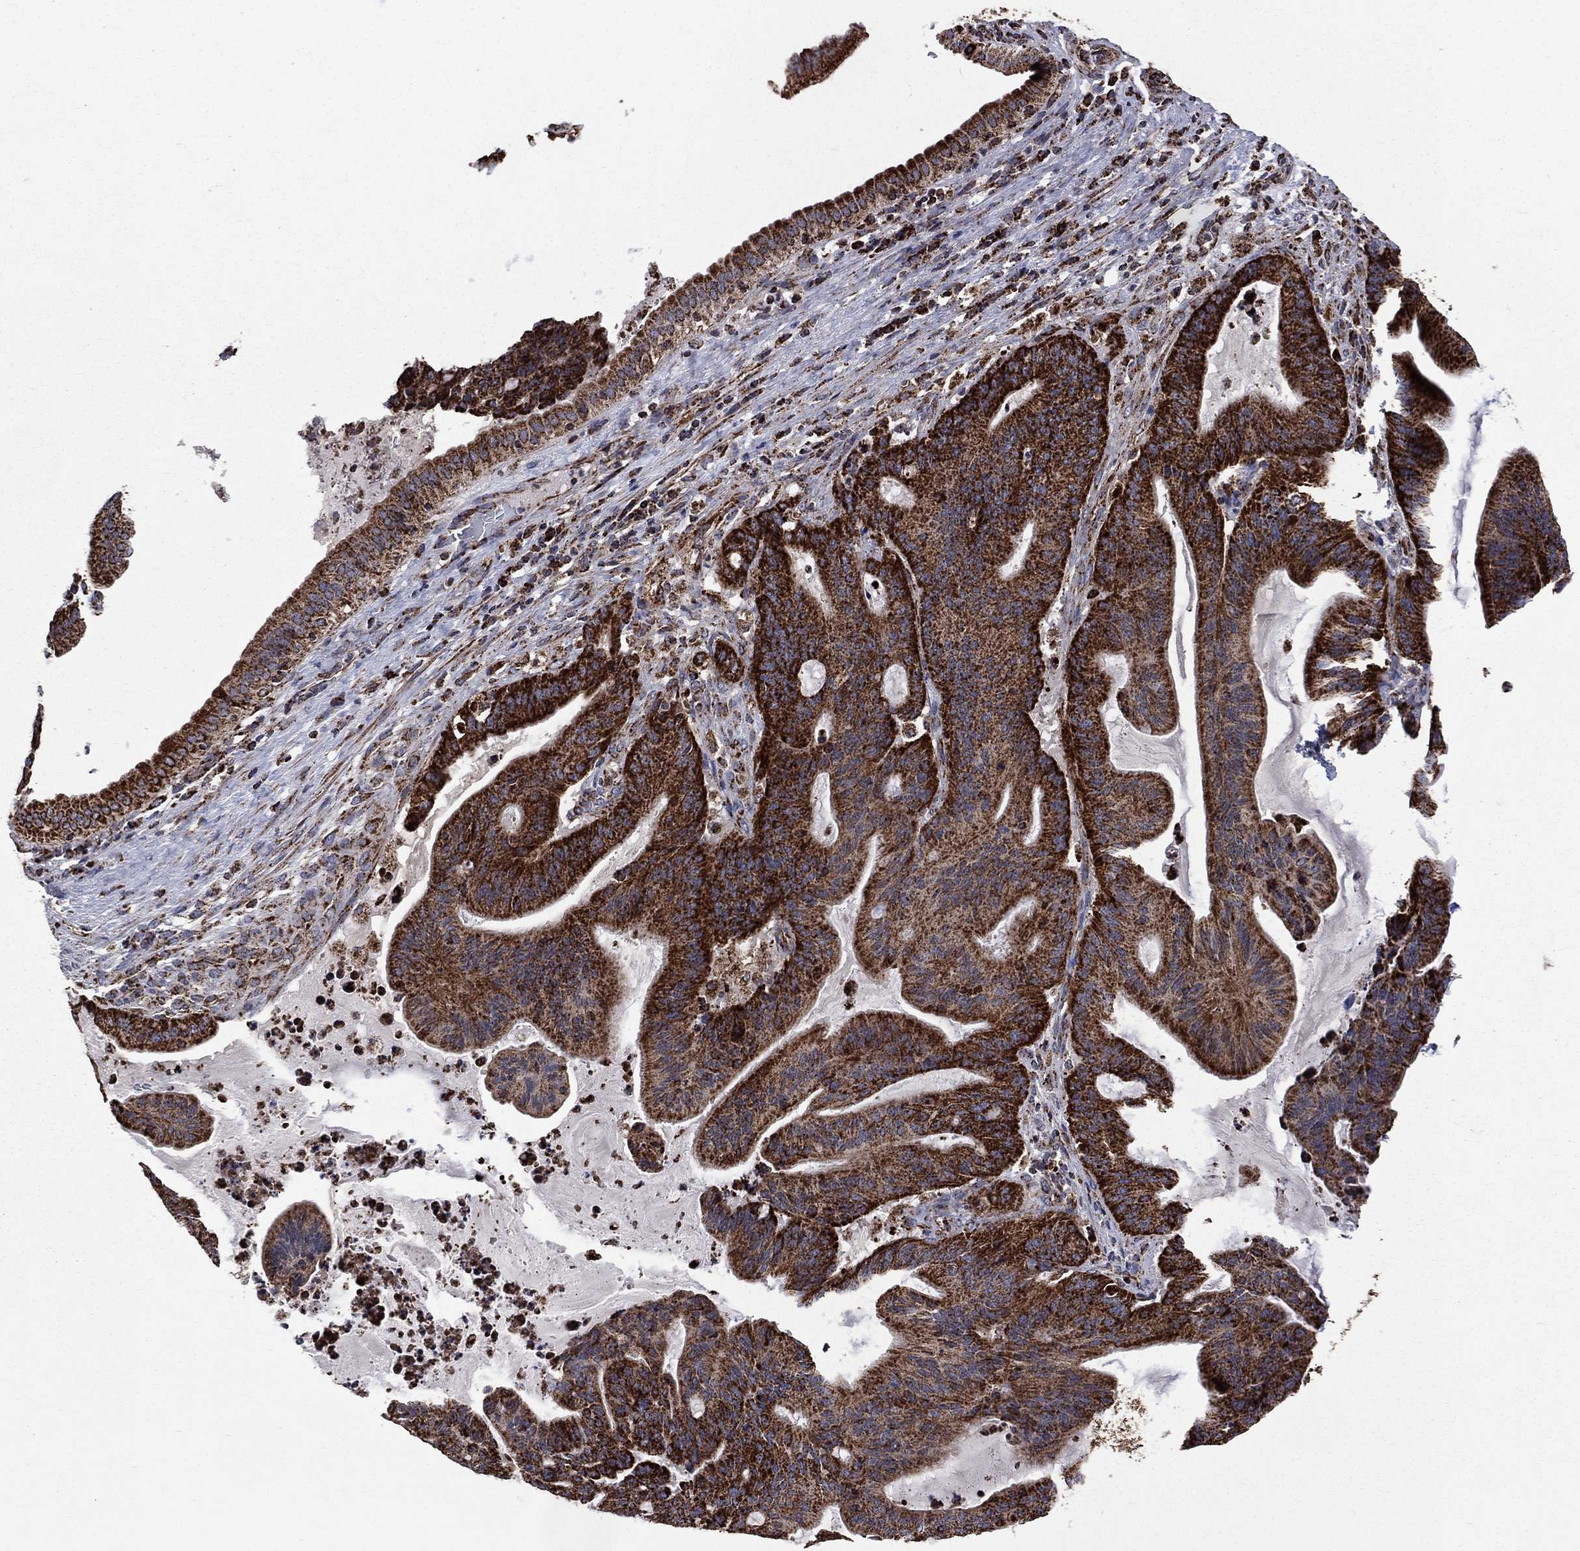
{"staining": {"intensity": "strong", "quantity": ">75%", "location": "cytoplasmic/membranous"}, "tissue": "liver cancer", "cell_type": "Tumor cells", "image_type": "cancer", "snomed": [{"axis": "morphology", "description": "Cholangiocarcinoma"}, {"axis": "topography", "description": "Liver"}], "caption": "Cholangiocarcinoma (liver) stained with IHC displays strong cytoplasmic/membranous expression in about >75% of tumor cells.", "gene": "GOT2", "patient": {"sex": "female", "age": 73}}